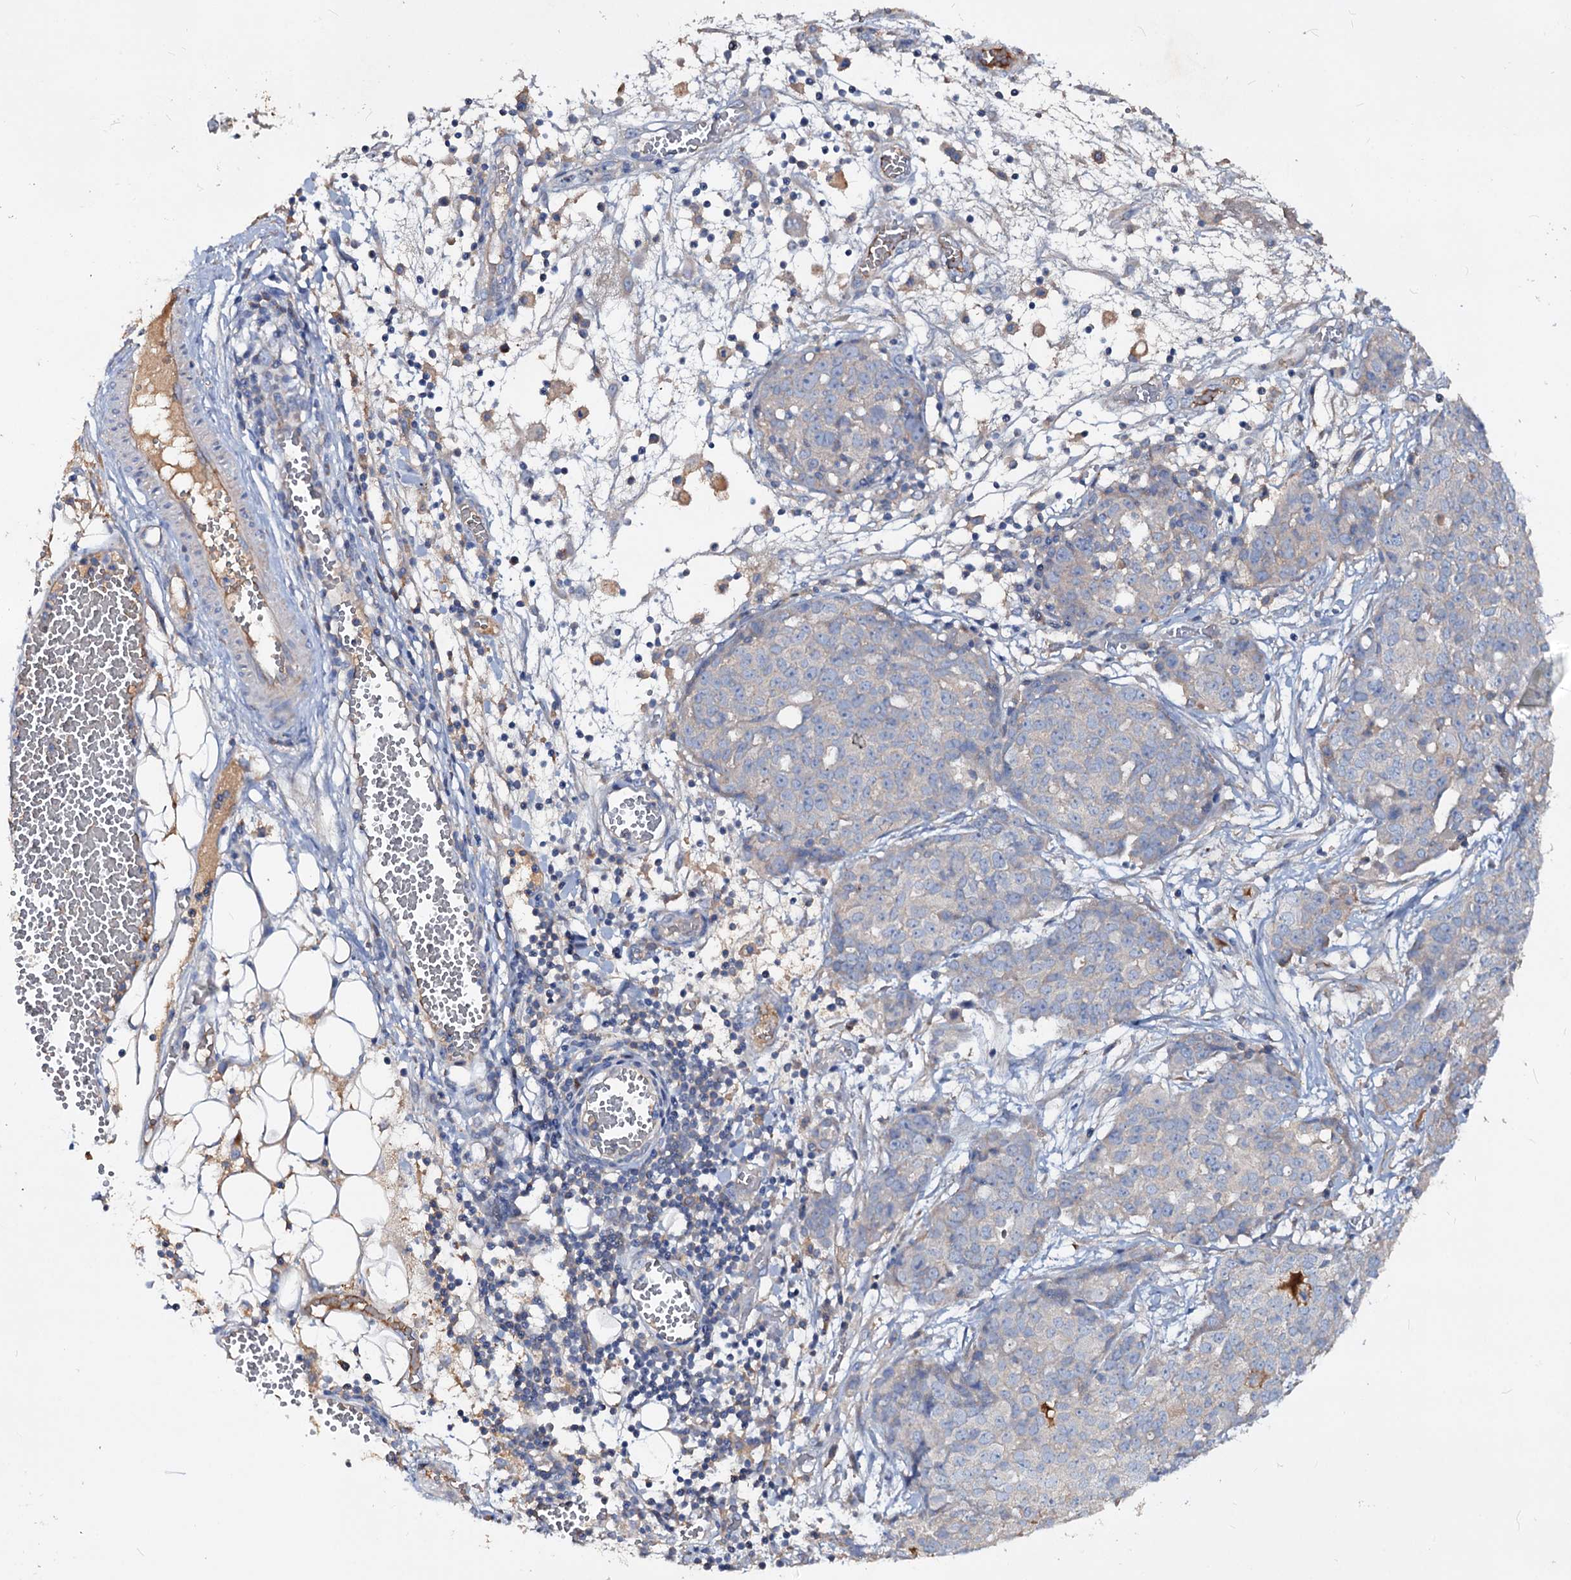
{"staining": {"intensity": "negative", "quantity": "none", "location": "none"}, "tissue": "ovarian cancer", "cell_type": "Tumor cells", "image_type": "cancer", "snomed": [{"axis": "morphology", "description": "Cystadenocarcinoma, serous, NOS"}, {"axis": "topography", "description": "Soft tissue"}, {"axis": "topography", "description": "Ovary"}], "caption": "Immunohistochemistry (IHC) image of serous cystadenocarcinoma (ovarian) stained for a protein (brown), which displays no staining in tumor cells.", "gene": "ACY3", "patient": {"sex": "female", "age": 57}}